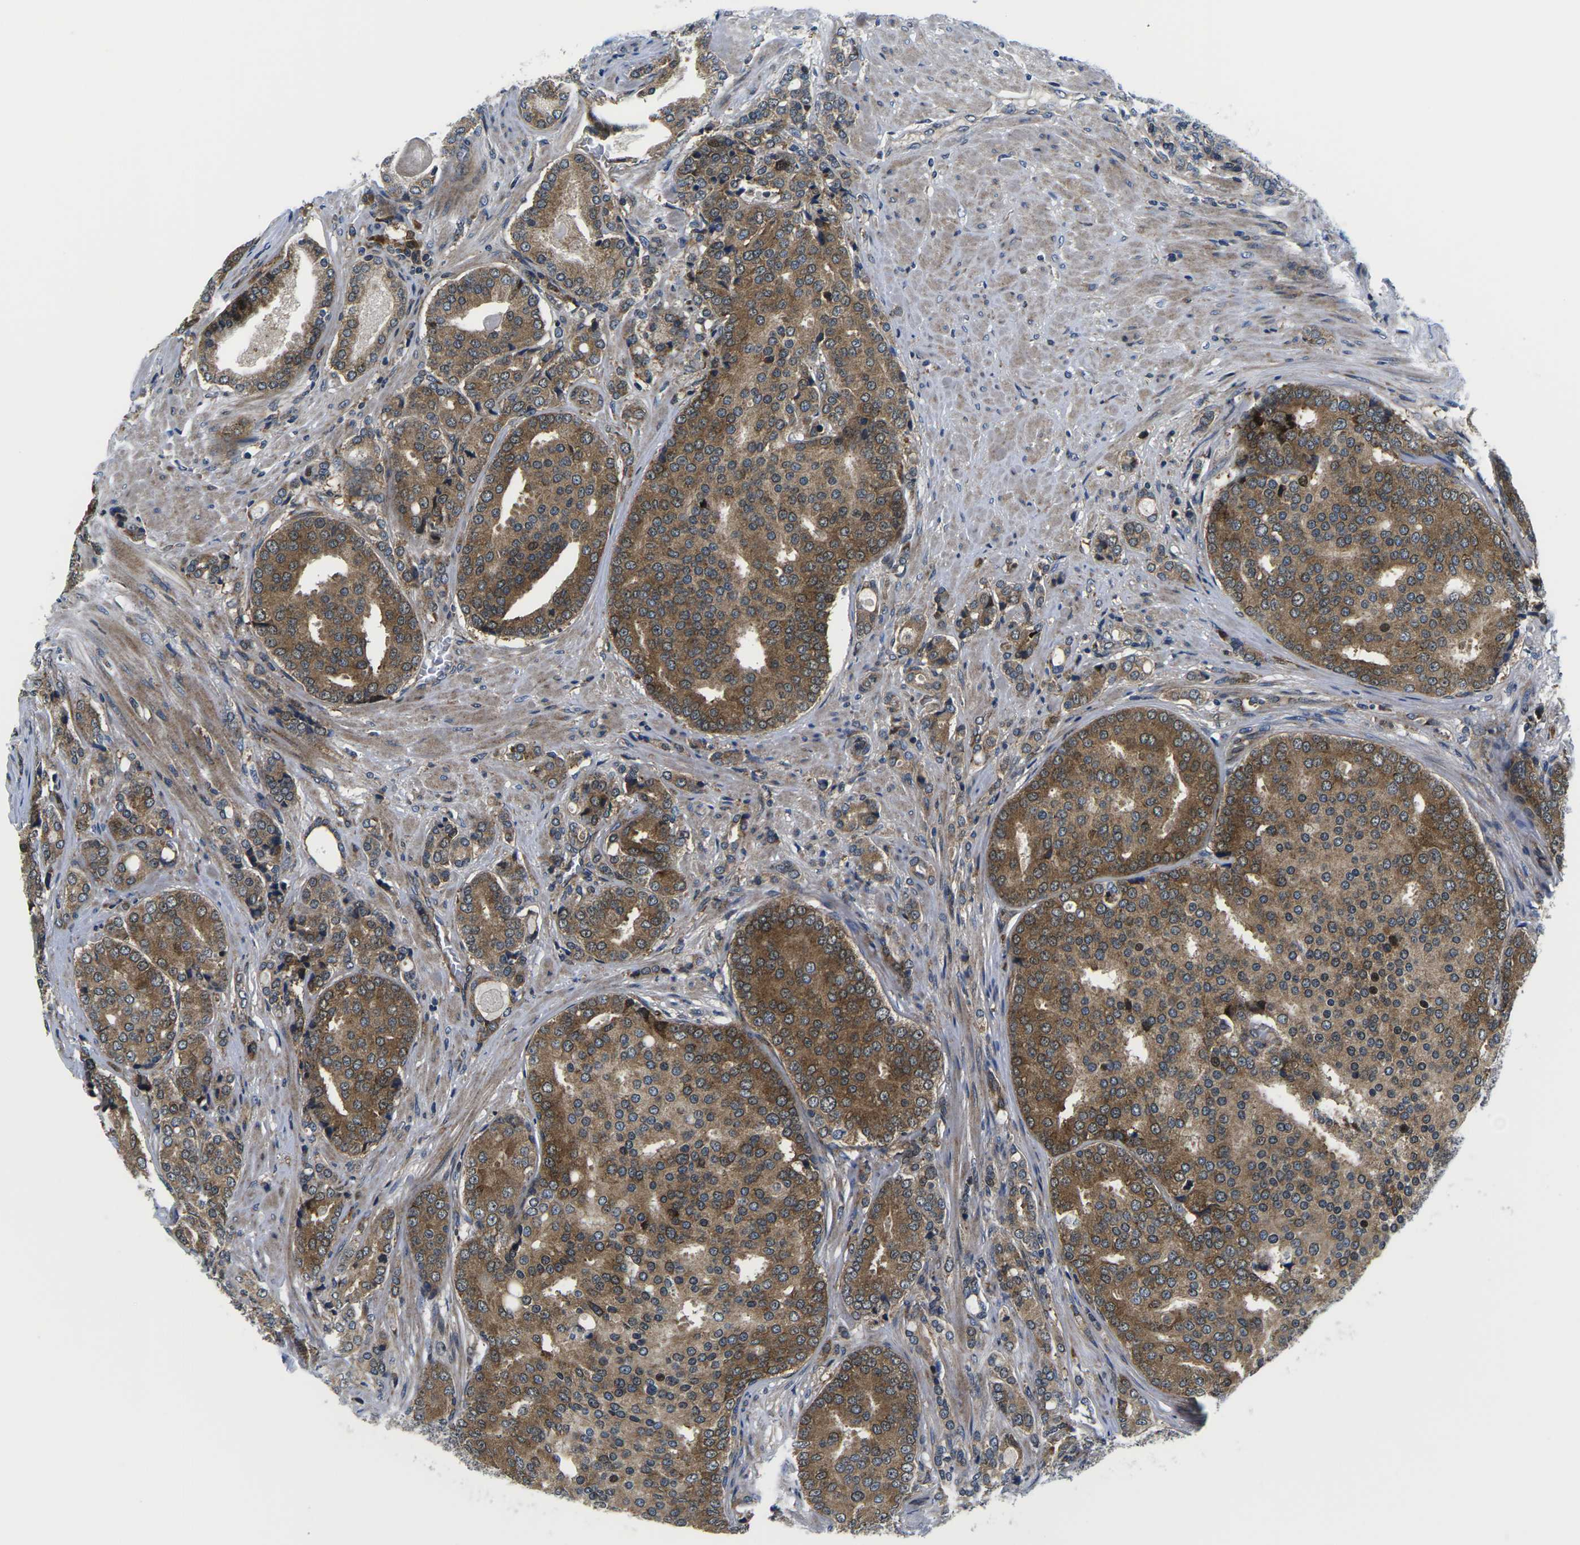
{"staining": {"intensity": "moderate", "quantity": ">75%", "location": "cytoplasmic/membranous,nuclear"}, "tissue": "prostate cancer", "cell_type": "Tumor cells", "image_type": "cancer", "snomed": [{"axis": "morphology", "description": "Adenocarcinoma, High grade"}, {"axis": "topography", "description": "Prostate"}], "caption": "Human prostate high-grade adenocarcinoma stained with a brown dye shows moderate cytoplasmic/membranous and nuclear positive staining in about >75% of tumor cells.", "gene": "EIF4E", "patient": {"sex": "male", "age": 50}}